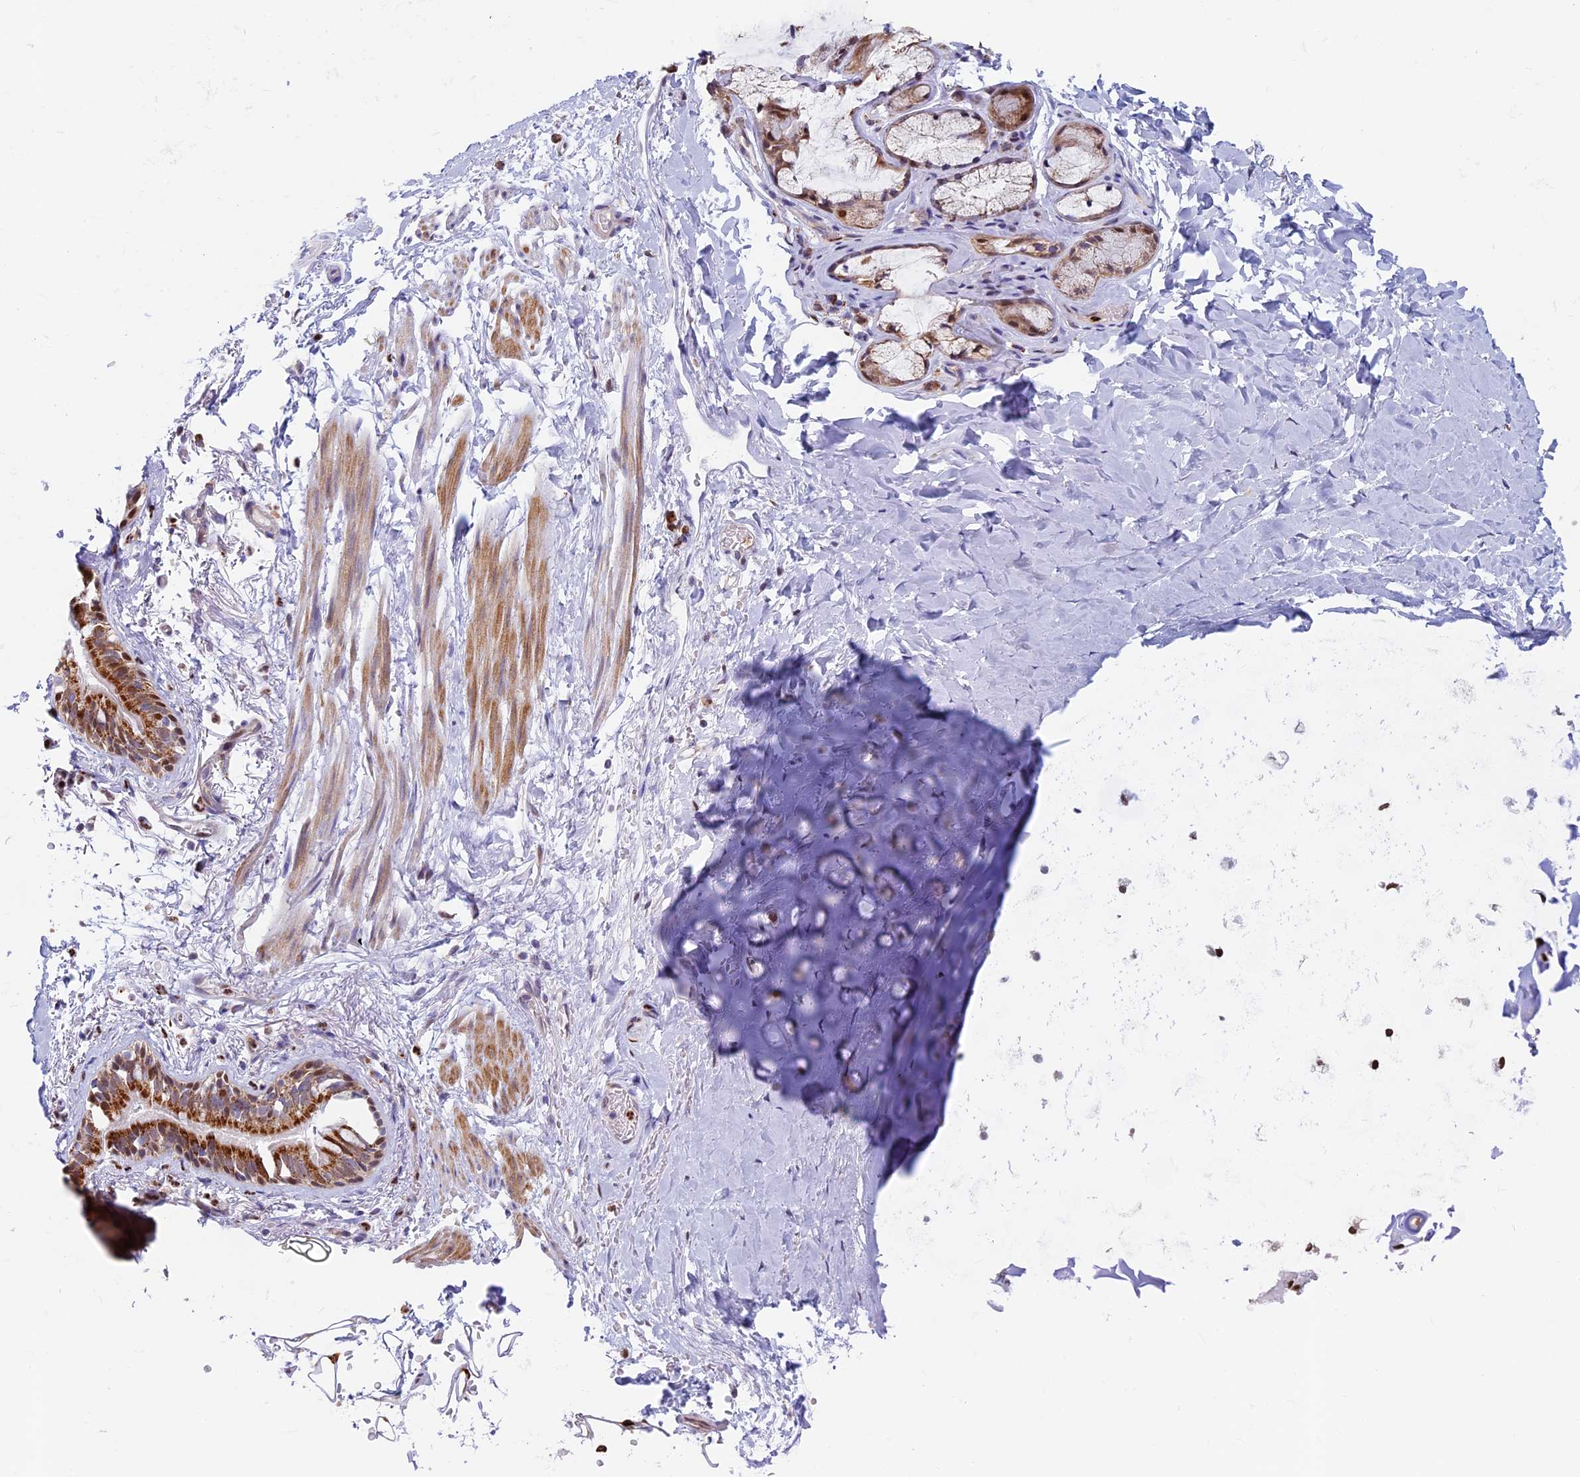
{"staining": {"intensity": "negative", "quantity": "none", "location": "none"}, "tissue": "adipose tissue", "cell_type": "Adipocytes", "image_type": "normal", "snomed": [{"axis": "morphology", "description": "Normal tissue, NOS"}, {"axis": "topography", "description": "Lymph node"}, {"axis": "topography", "description": "Bronchus"}], "caption": "Immunohistochemistry micrograph of unremarkable adipose tissue stained for a protein (brown), which exhibits no positivity in adipocytes.", "gene": "ACSS1", "patient": {"sex": "male", "age": 63}}